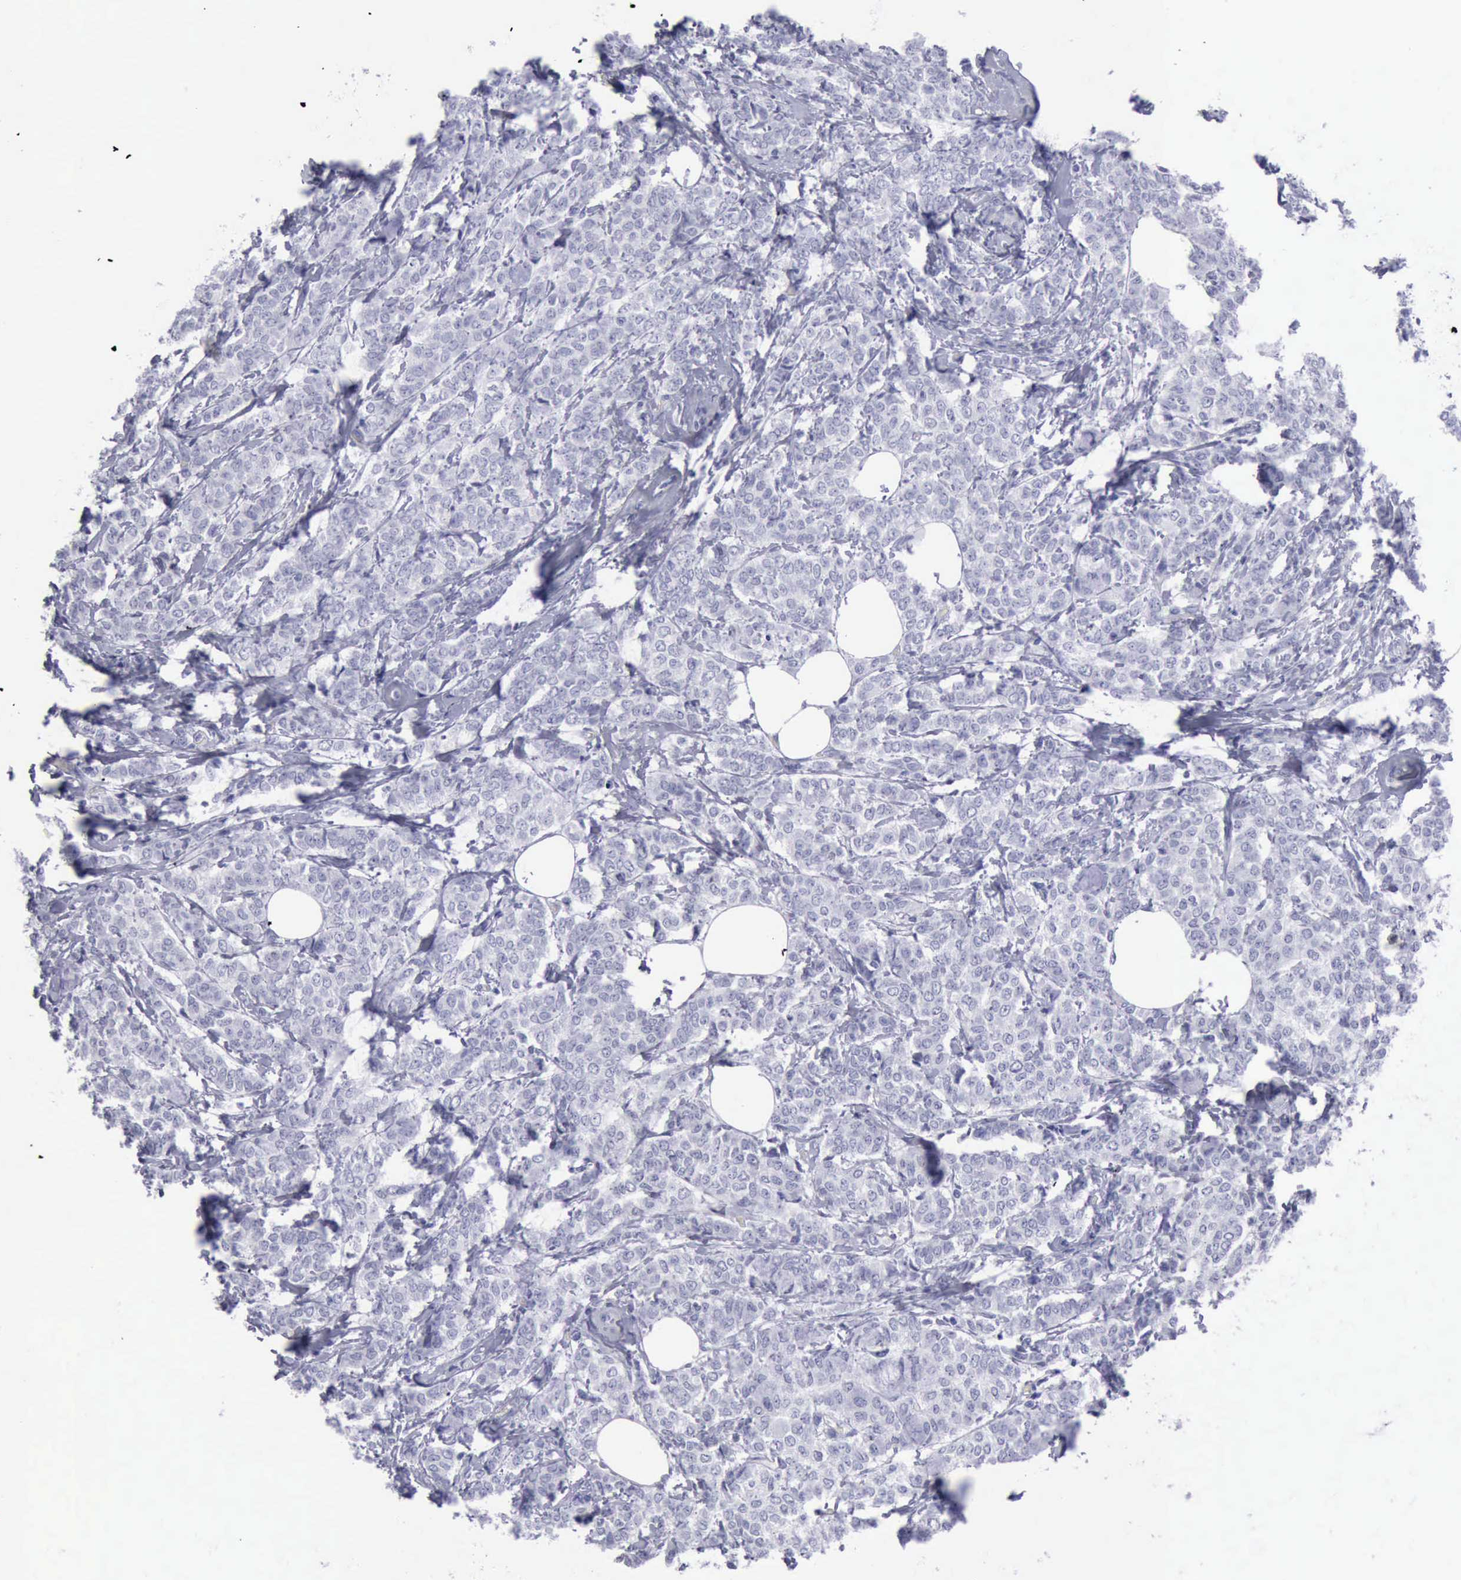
{"staining": {"intensity": "negative", "quantity": "none", "location": "none"}, "tissue": "breast cancer", "cell_type": "Tumor cells", "image_type": "cancer", "snomed": [{"axis": "morphology", "description": "Lobular carcinoma"}, {"axis": "topography", "description": "Breast"}], "caption": "The photomicrograph reveals no staining of tumor cells in breast cancer (lobular carcinoma). (Stains: DAB IHC with hematoxylin counter stain, Microscopy: brightfield microscopy at high magnification).", "gene": "KRT13", "patient": {"sex": "female", "age": 60}}